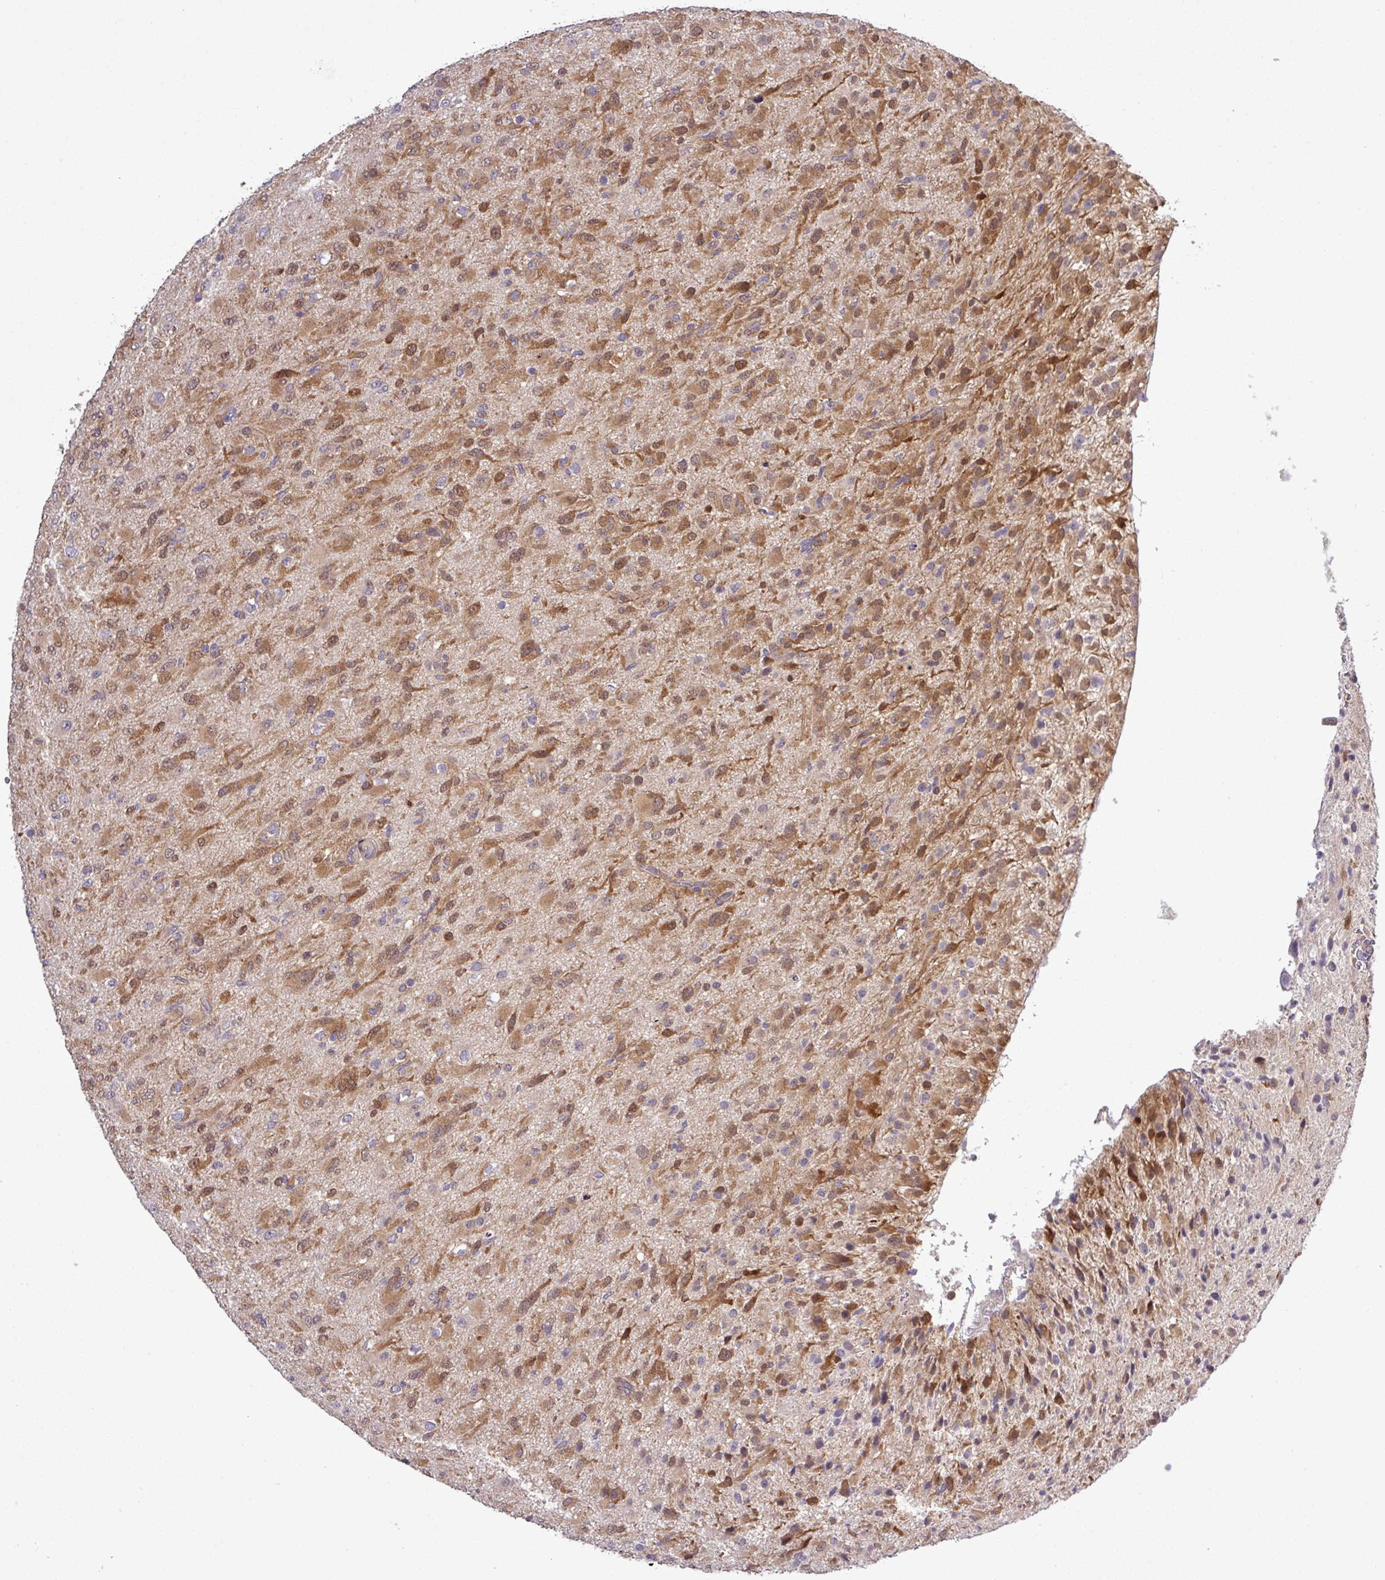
{"staining": {"intensity": "moderate", "quantity": "<25%", "location": "cytoplasmic/membranous,nuclear"}, "tissue": "glioma", "cell_type": "Tumor cells", "image_type": "cancer", "snomed": [{"axis": "morphology", "description": "Glioma, malignant, Low grade"}, {"axis": "topography", "description": "Brain"}], "caption": "A low amount of moderate cytoplasmic/membranous and nuclear positivity is identified in approximately <25% of tumor cells in malignant glioma (low-grade) tissue.", "gene": "CARHSP1", "patient": {"sex": "male", "age": 65}}